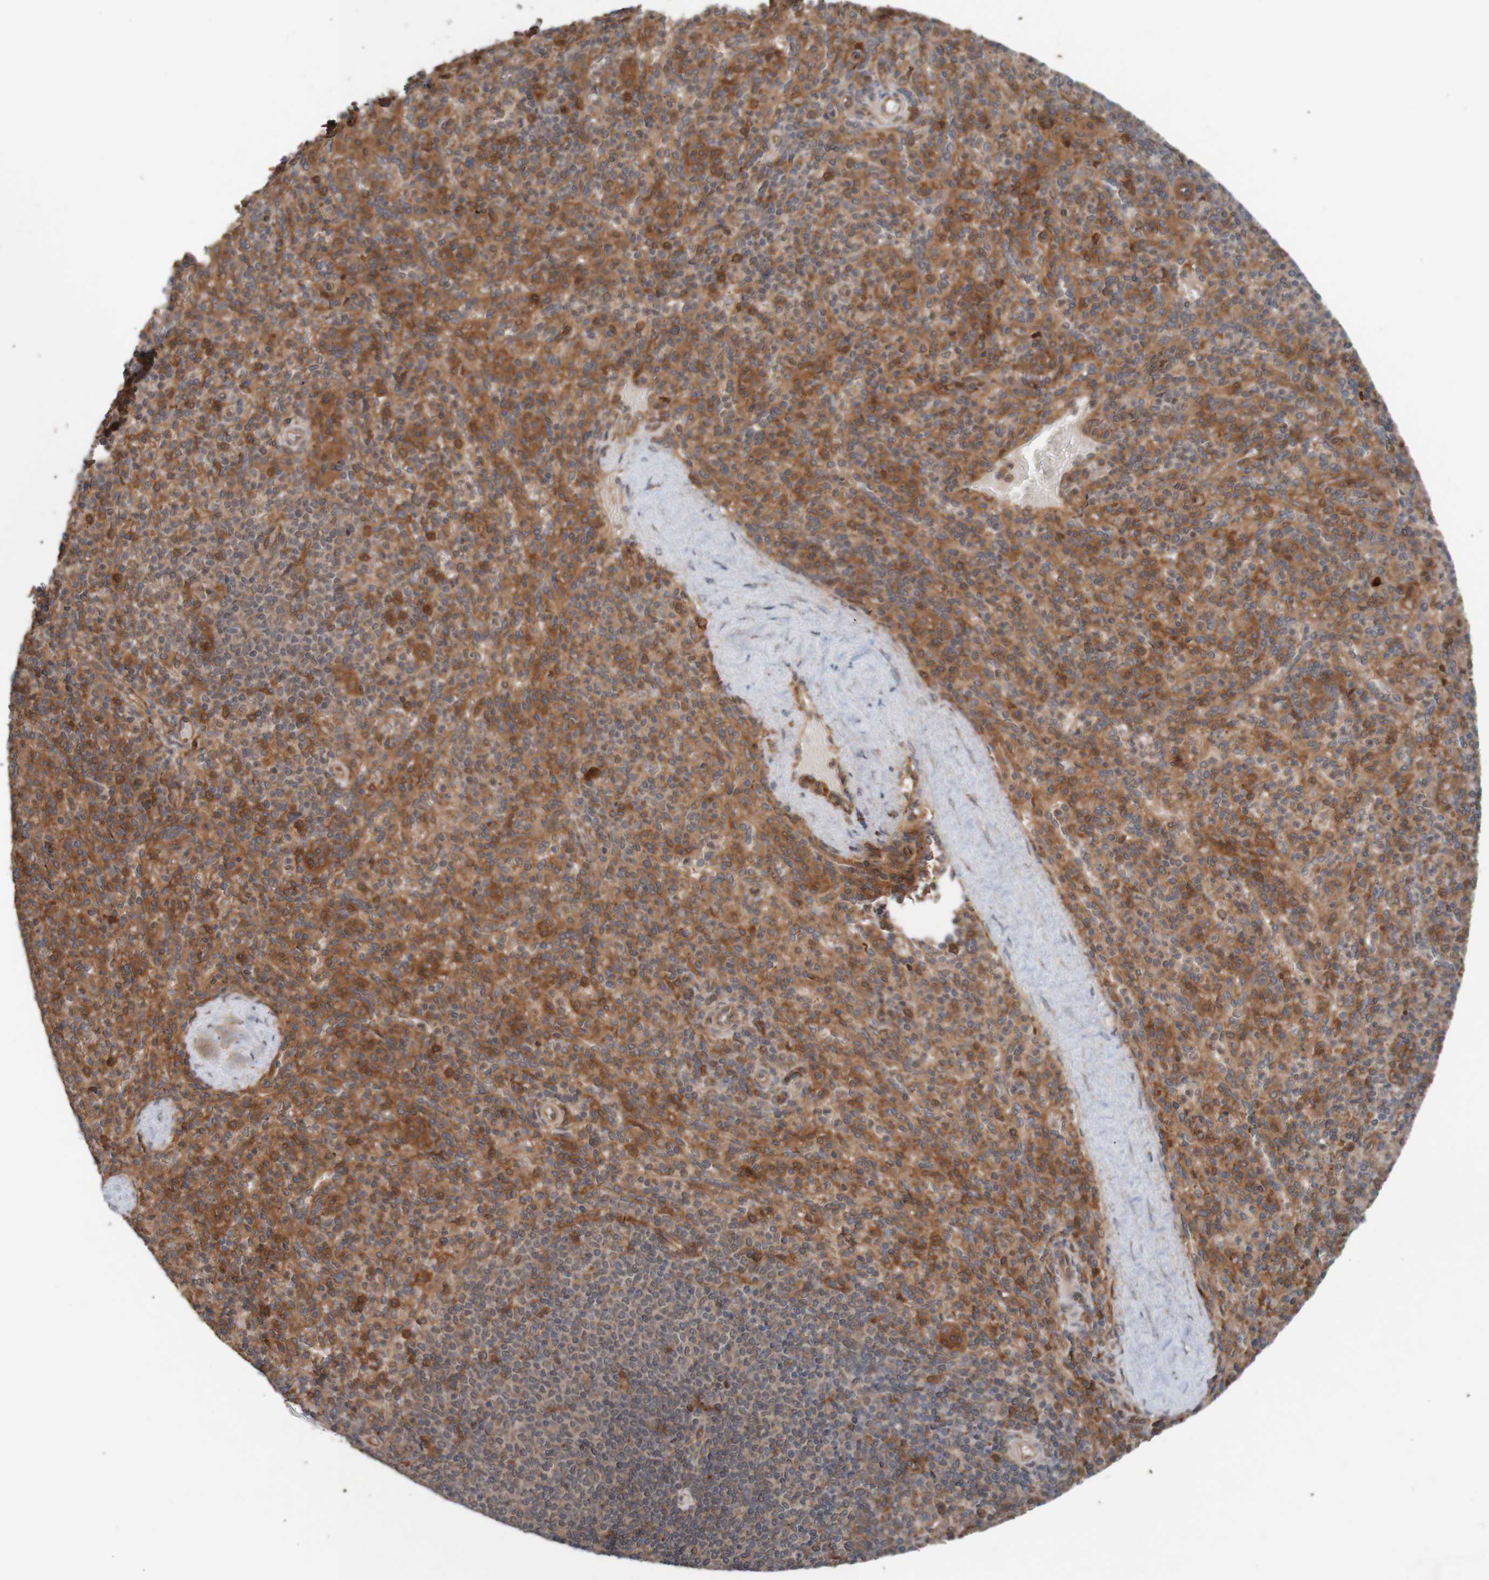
{"staining": {"intensity": "moderate", "quantity": ">75%", "location": "cytoplasmic/membranous"}, "tissue": "spleen", "cell_type": "Cells in red pulp", "image_type": "normal", "snomed": [{"axis": "morphology", "description": "Normal tissue, NOS"}, {"axis": "topography", "description": "Spleen"}], "caption": "Spleen stained with immunohistochemistry (IHC) demonstrates moderate cytoplasmic/membranous expression in approximately >75% of cells in red pulp. (DAB = brown stain, brightfield microscopy at high magnification).", "gene": "ARHGEF11", "patient": {"sex": "male", "age": 36}}